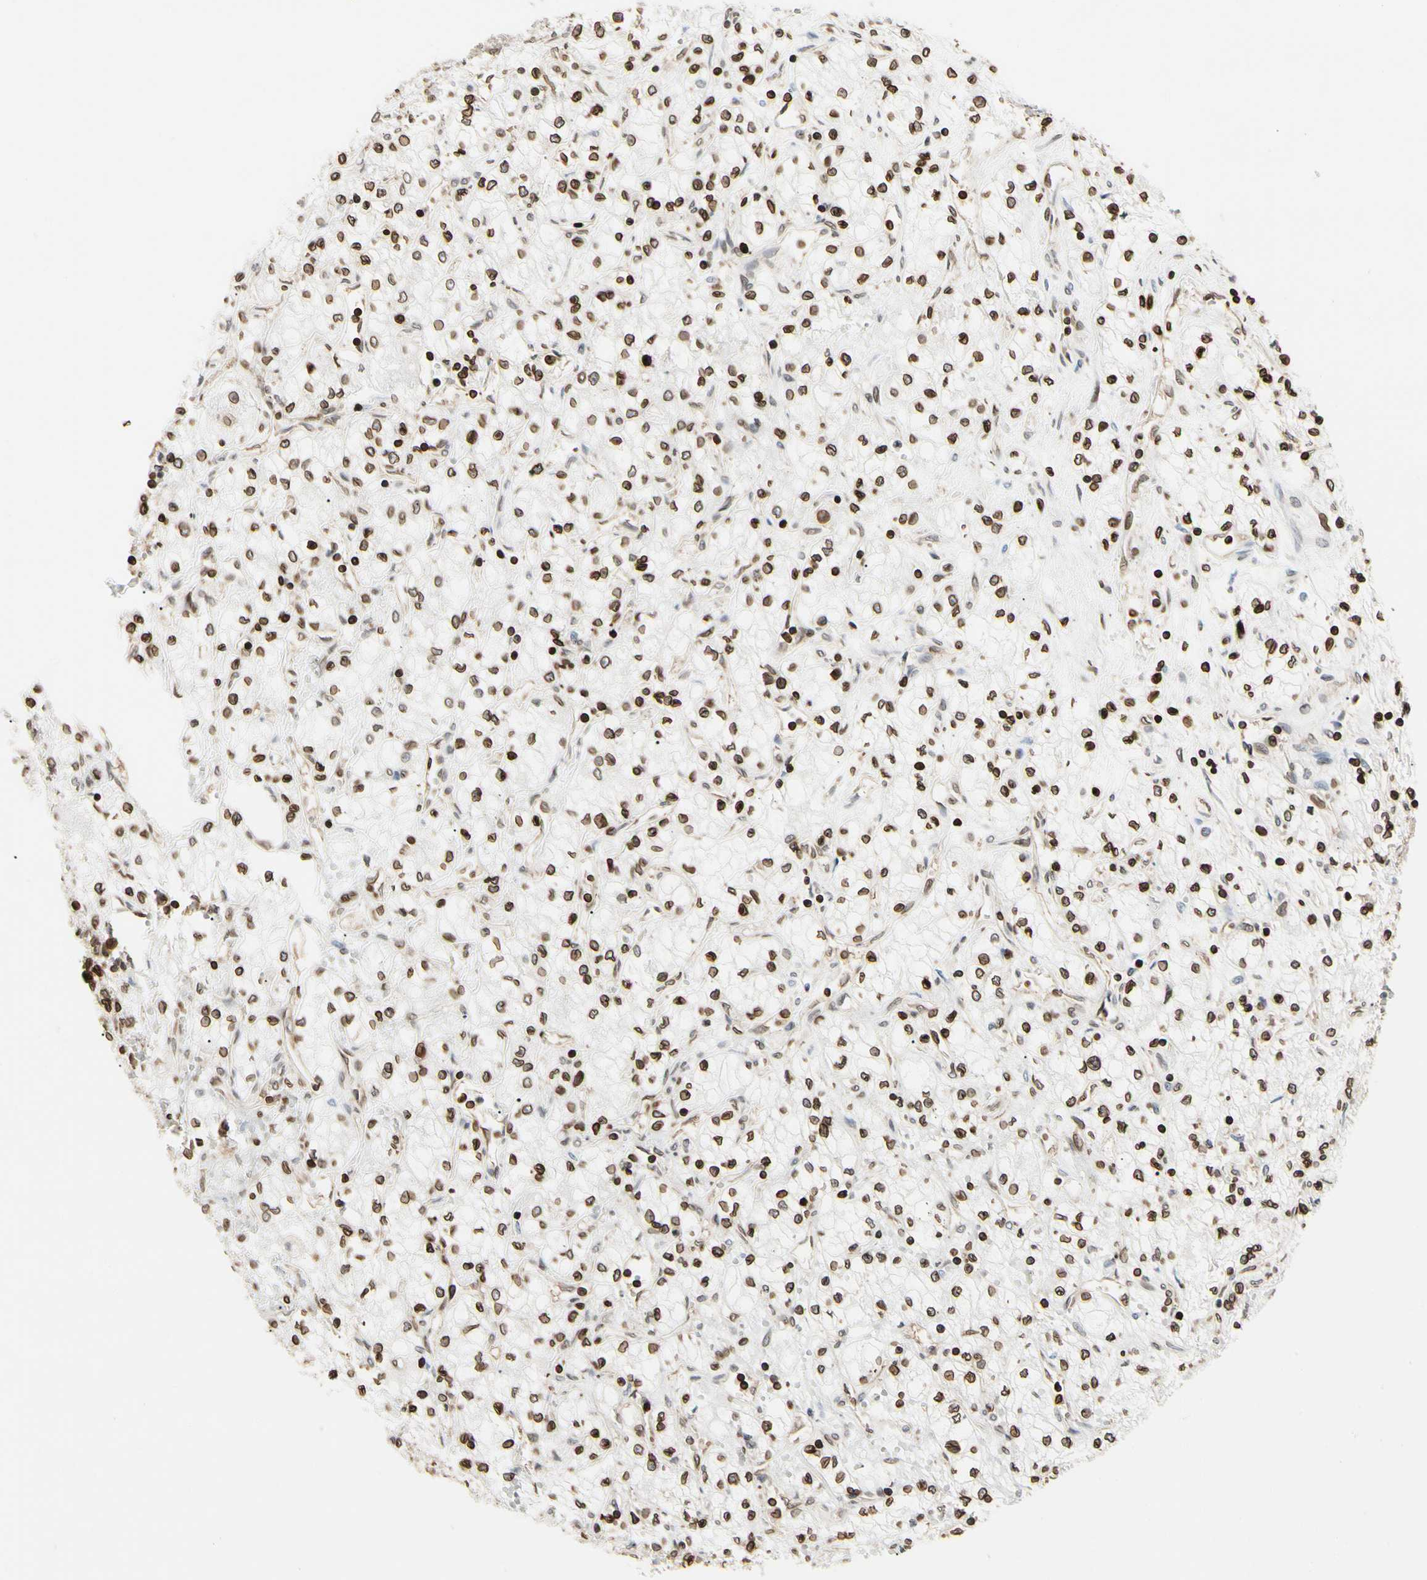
{"staining": {"intensity": "strong", "quantity": ">75%", "location": "cytoplasmic/membranous,nuclear"}, "tissue": "renal cancer", "cell_type": "Tumor cells", "image_type": "cancer", "snomed": [{"axis": "morphology", "description": "Normal tissue, NOS"}, {"axis": "morphology", "description": "Adenocarcinoma, NOS"}, {"axis": "topography", "description": "Kidney"}], "caption": "Immunohistochemical staining of human adenocarcinoma (renal) displays high levels of strong cytoplasmic/membranous and nuclear protein positivity in approximately >75% of tumor cells. (brown staining indicates protein expression, while blue staining denotes nuclei).", "gene": "TMPO", "patient": {"sex": "male", "age": 59}}